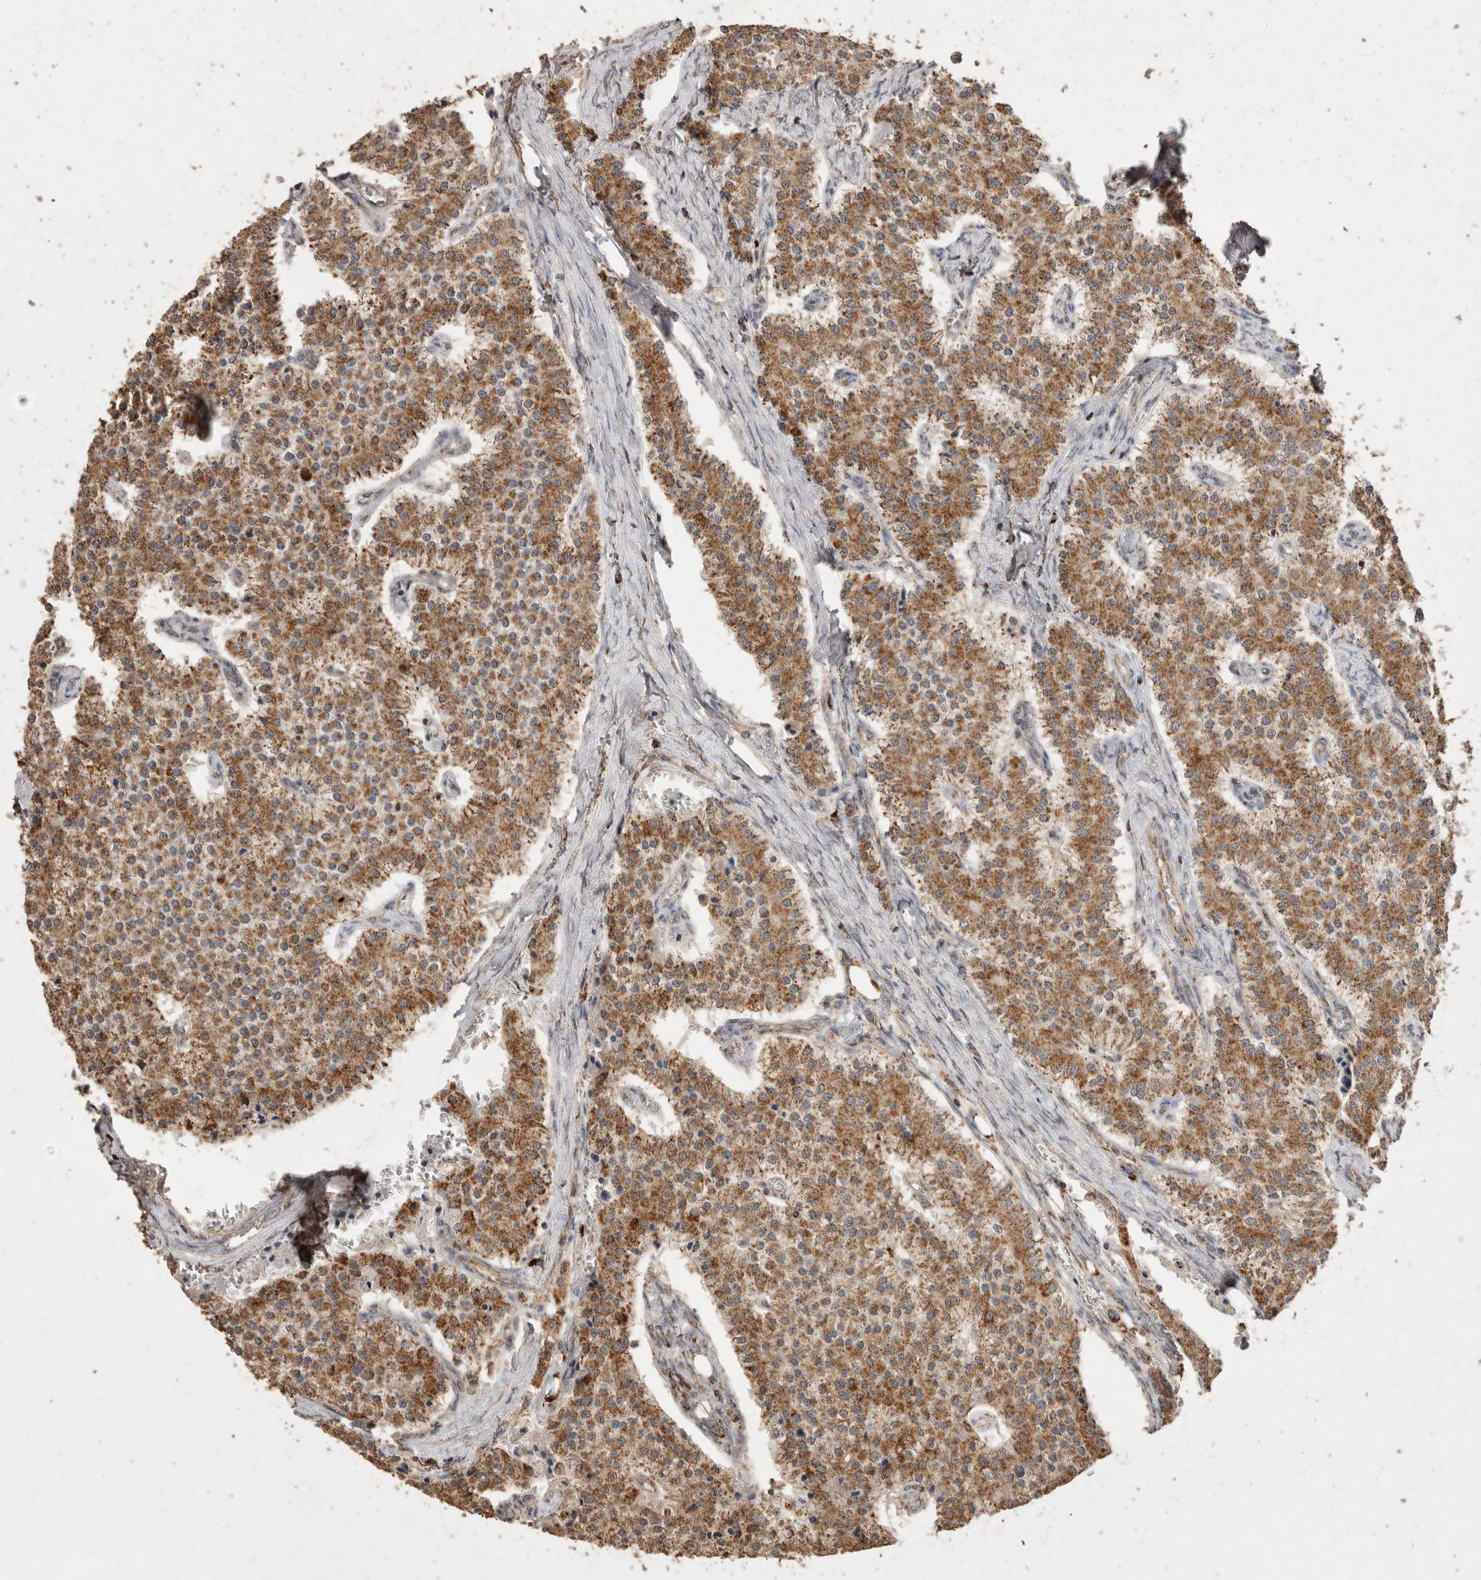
{"staining": {"intensity": "moderate", "quantity": ">75%", "location": "cytoplasmic/membranous"}, "tissue": "carcinoid", "cell_type": "Tumor cells", "image_type": "cancer", "snomed": [{"axis": "morphology", "description": "Carcinoid, malignant, NOS"}, {"axis": "topography", "description": "Colon"}], "caption": "Carcinoid stained with DAB (3,3'-diaminobenzidine) immunohistochemistry (IHC) demonstrates medium levels of moderate cytoplasmic/membranous positivity in about >75% of tumor cells.", "gene": "ACADM", "patient": {"sex": "female", "age": 52}}